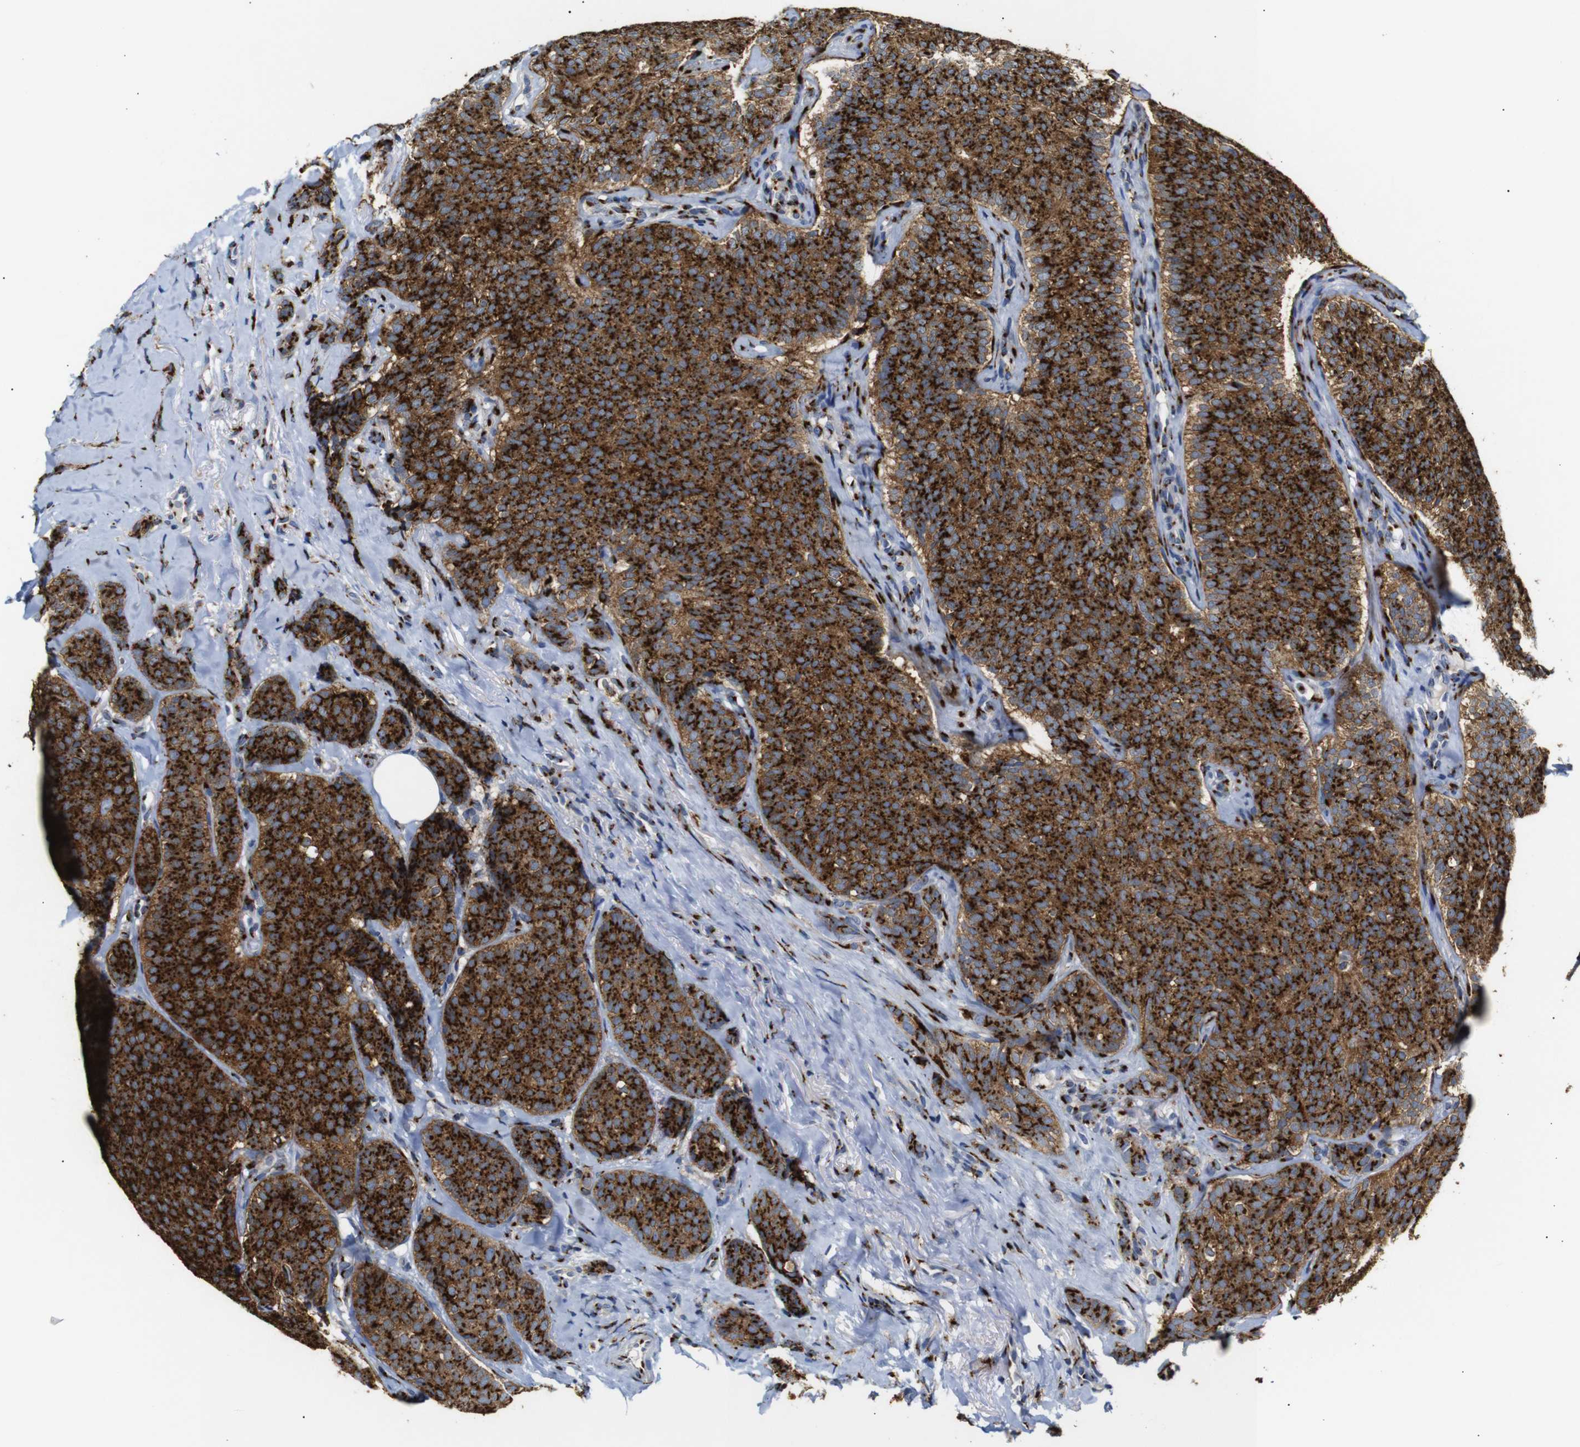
{"staining": {"intensity": "strong", "quantity": ">75%", "location": "cytoplasmic/membranous"}, "tissue": "breast cancer", "cell_type": "Tumor cells", "image_type": "cancer", "snomed": [{"axis": "morphology", "description": "Lobular carcinoma"}, {"axis": "topography", "description": "Skin"}, {"axis": "topography", "description": "Breast"}], "caption": "Immunohistochemistry (IHC) micrograph of neoplastic tissue: human lobular carcinoma (breast) stained using immunohistochemistry (IHC) exhibits high levels of strong protein expression localized specifically in the cytoplasmic/membranous of tumor cells, appearing as a cytoplasmic/membranous brown color.", "gene": "TGOLN2", "patient": {"sex": "female", "age": 46}}